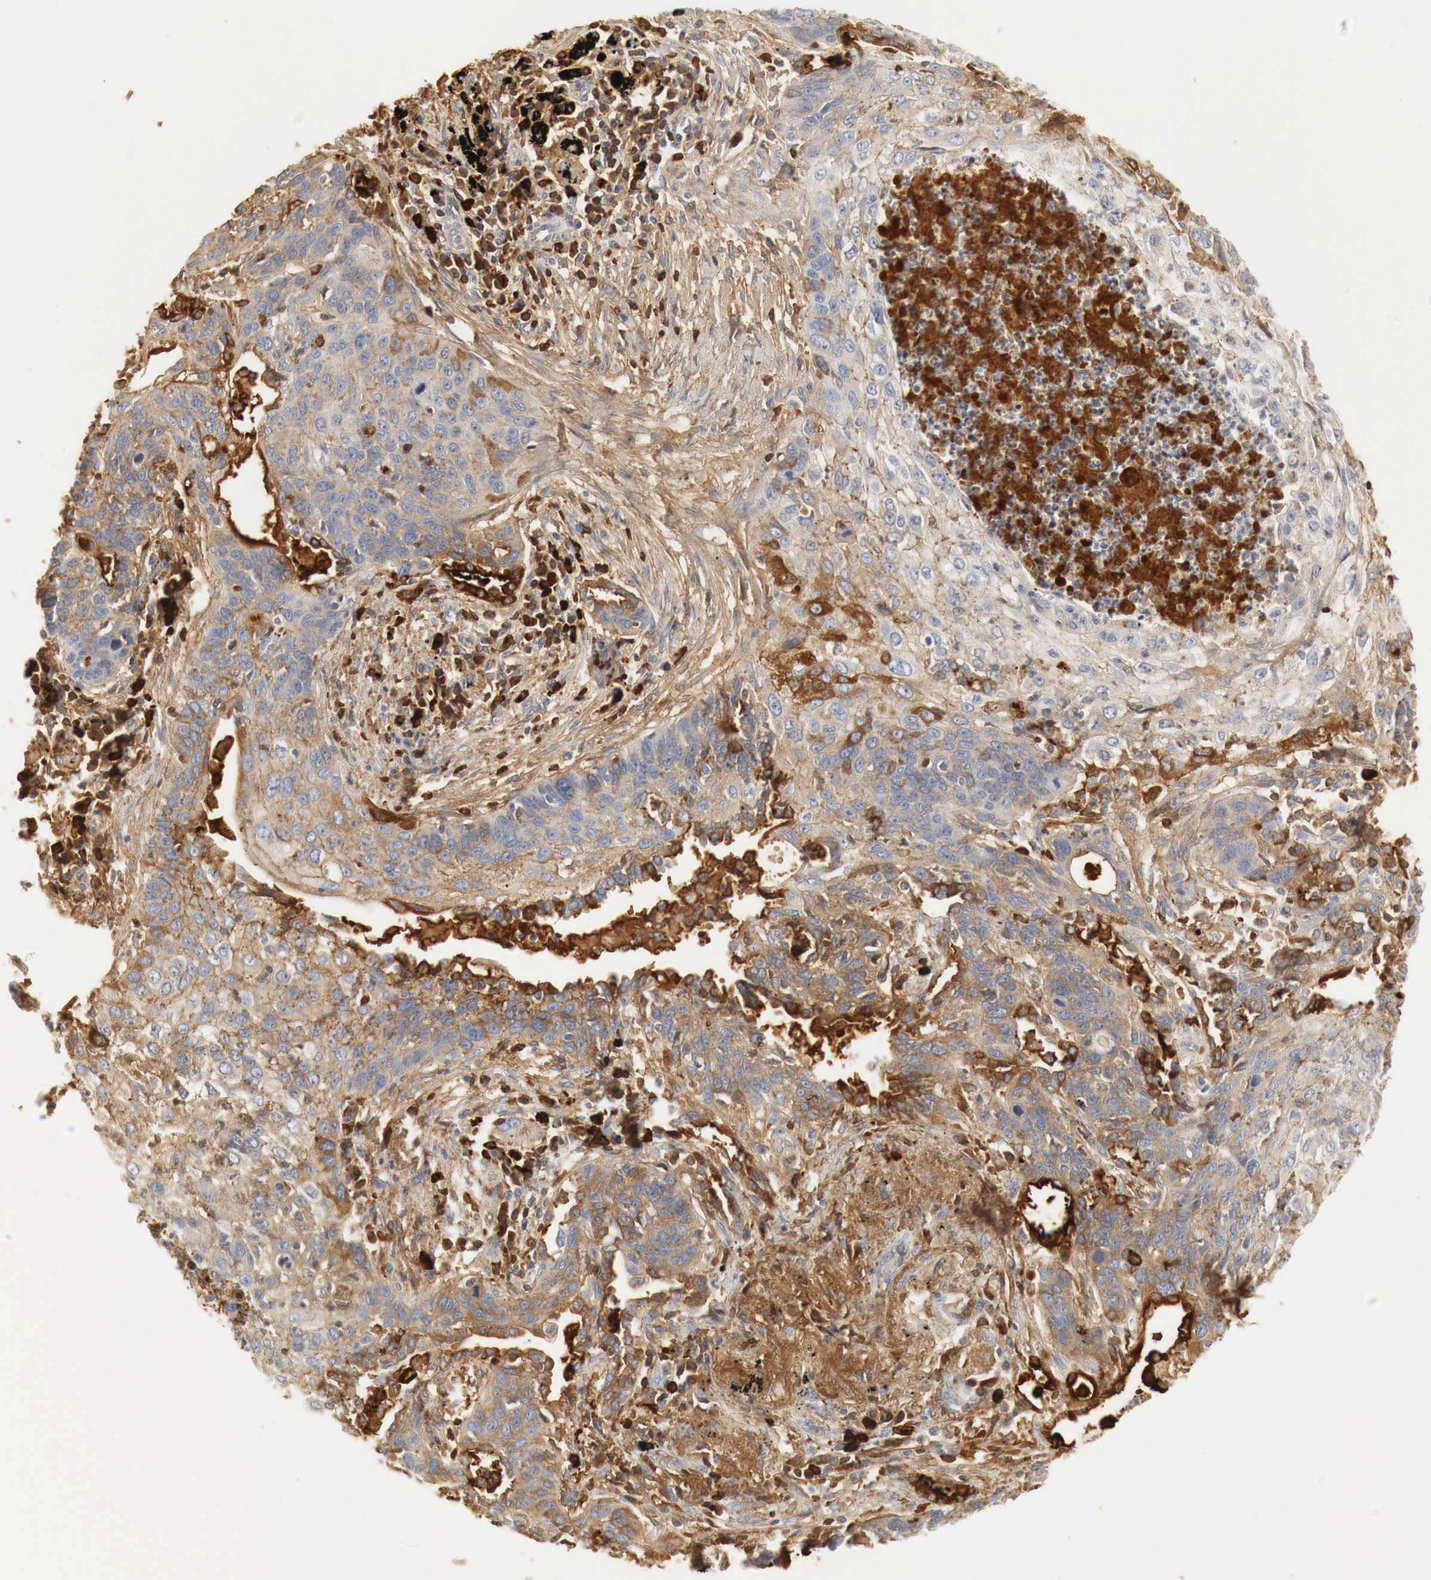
{"staining": {"intensity": "moderate", "quantity": "25%-75%", "location": "cytoplasmic/membranous"}, "tissue": "lung cancer", "cell_type": "Tumor cells", "image_type": "cancer", "snomed": [{"axis": "morphology", "description": "Squamous cell carcinoma, NOS"}, {"axis": "topography", "description": "Lung"}], "caption": "A medium amount of moderate cytoplasmic/membranous staining is seen in approximately 25%-75% of tumor cells in lung cancer tissue. (DAB (3,3'-diaminobenzidine) IHC with brightfield microscopy, high magnification).", "gene": "IGLC3", "patient": {"sex": "male", "age": 71}}